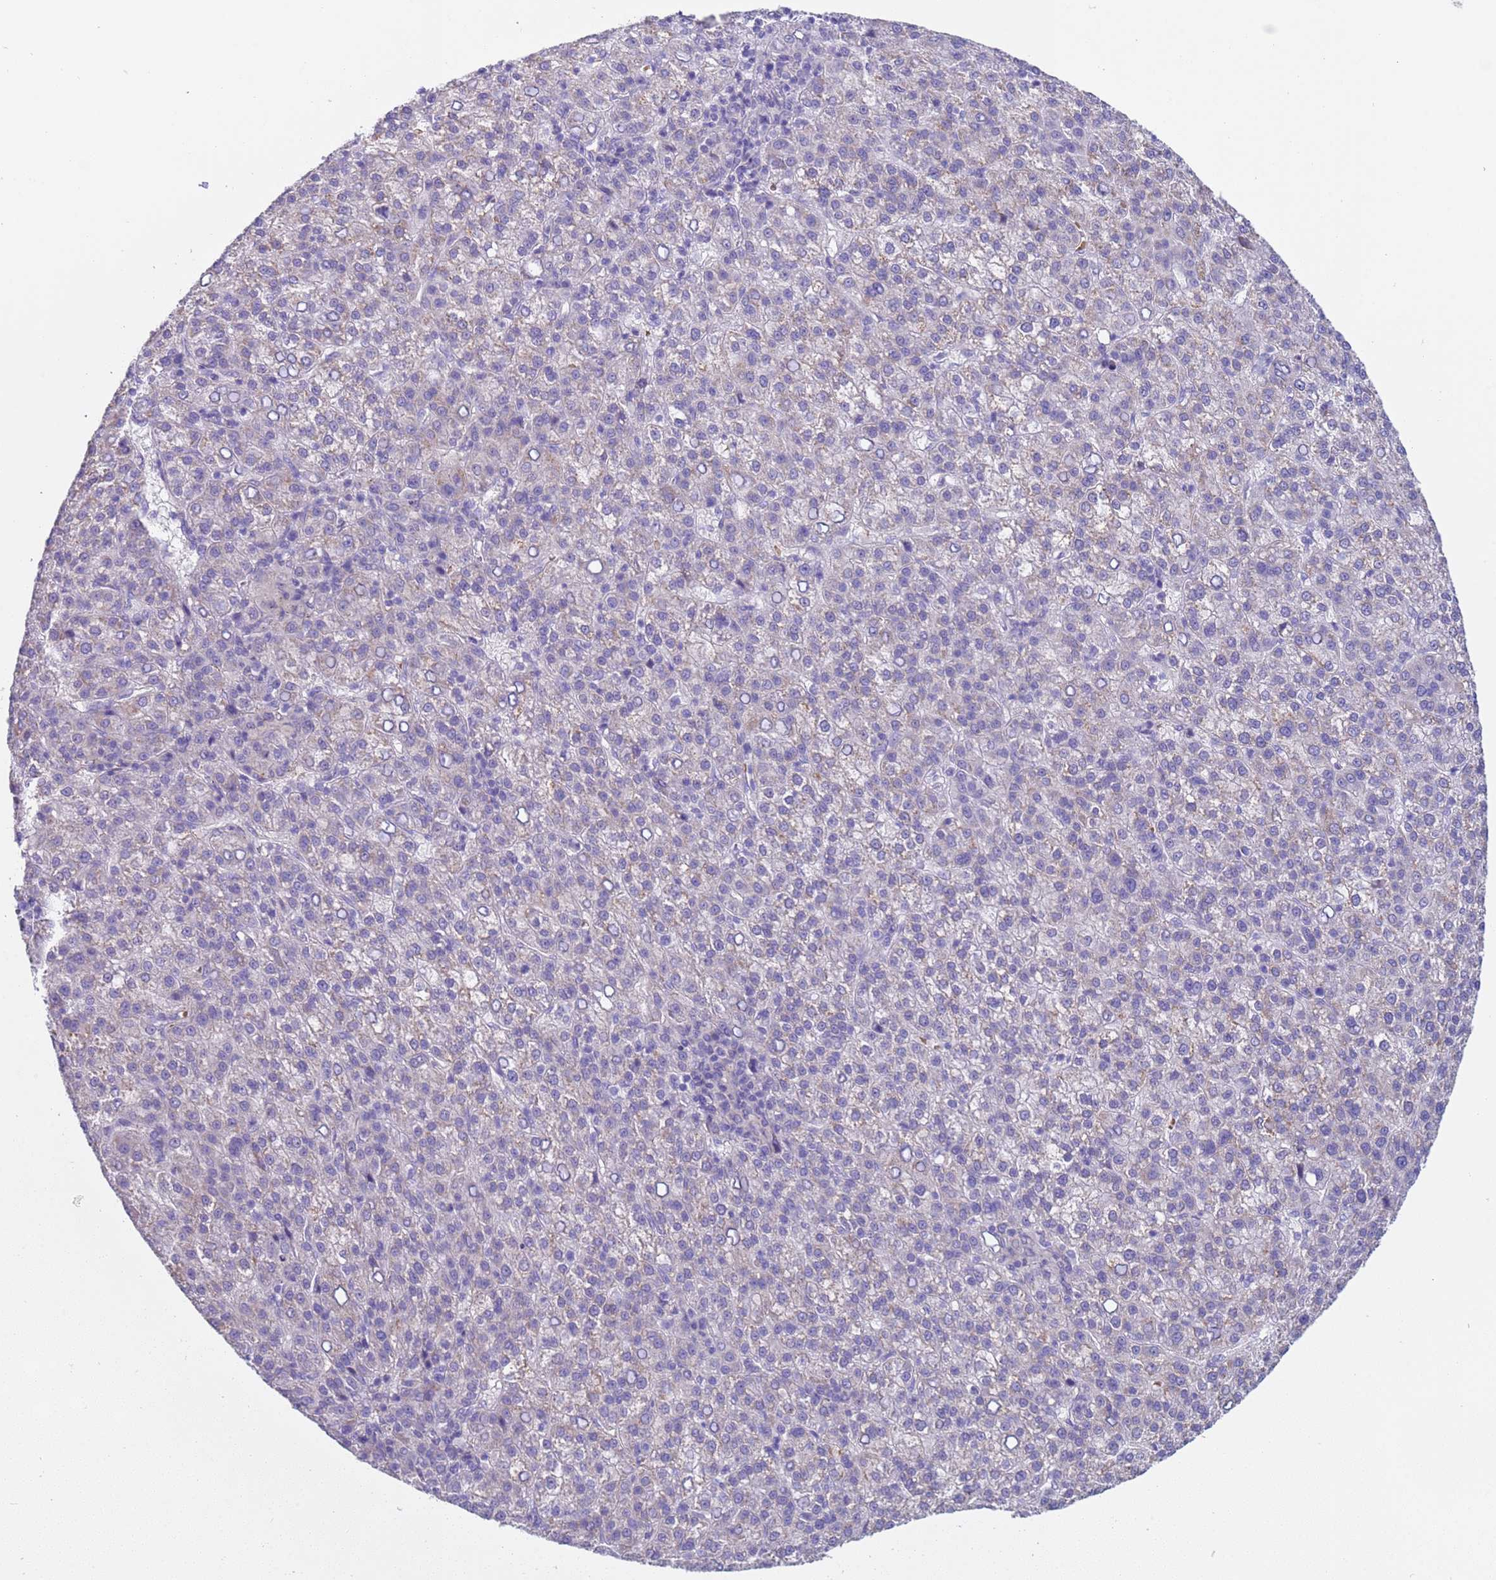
{"staining": {"intensity": "negative", "quantity": "none", "location": "none"}, "tissue": "liver cancer", "cell_type": "Tumor cells", "image_type": "cancer", "snomed": [{"axis": "morphology", "description": "Carcinoma, Hepatocellular, NOS"}, {"axis": "topography", "description": "Liver"}], "caption": "Tumor cells are negative for protein expression in human liver cancer (hepatocellular carcinoma).", "gene": "KBTBD3", "patient": {"sex": "female", "age": 58}}